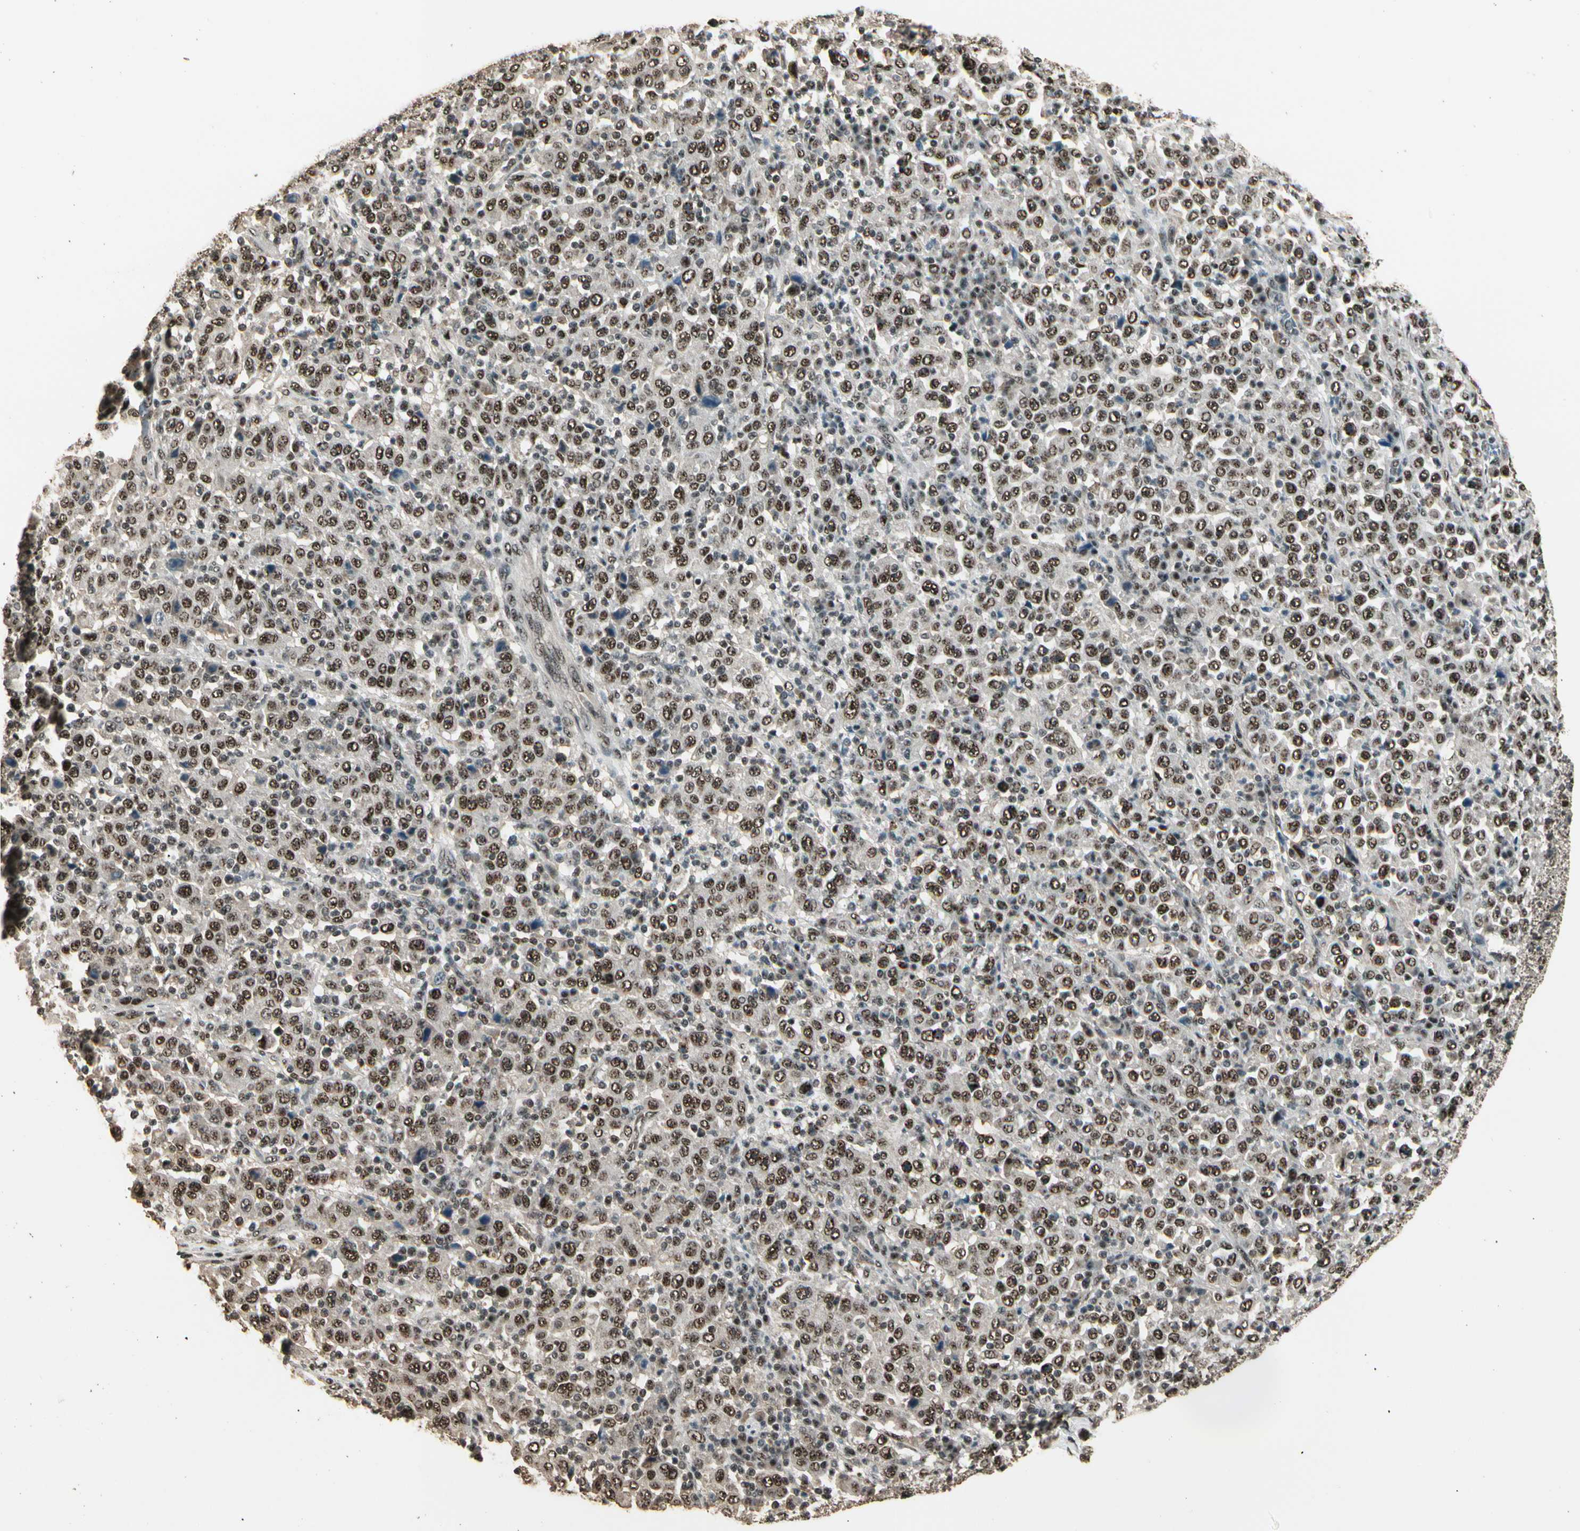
{"staining": {"intensity": "moderate", "quantity": ">75%", "location": "nuclear"}, "tissue": "stomach cancer", "cell_type": "Tumor cells", "image_type": "cancer", "snomed": [{"axis": "morphology", "description": "Normal tissue, NOS"}, {"axis": "morphology", "description": "Adenocarcinoma, NOS"}, {"axis": "topography", "description": "Stomach, upper"}, {"axis": "topography", "description": "Stomach"}], "caption": "Stomach adenocarcinoma stained for a protein (brown) displays moderate nuclear positive expression in about >75% of tumor cells.", "gene": "RBM25", "patient": {"sex": "male", "age": 59}}